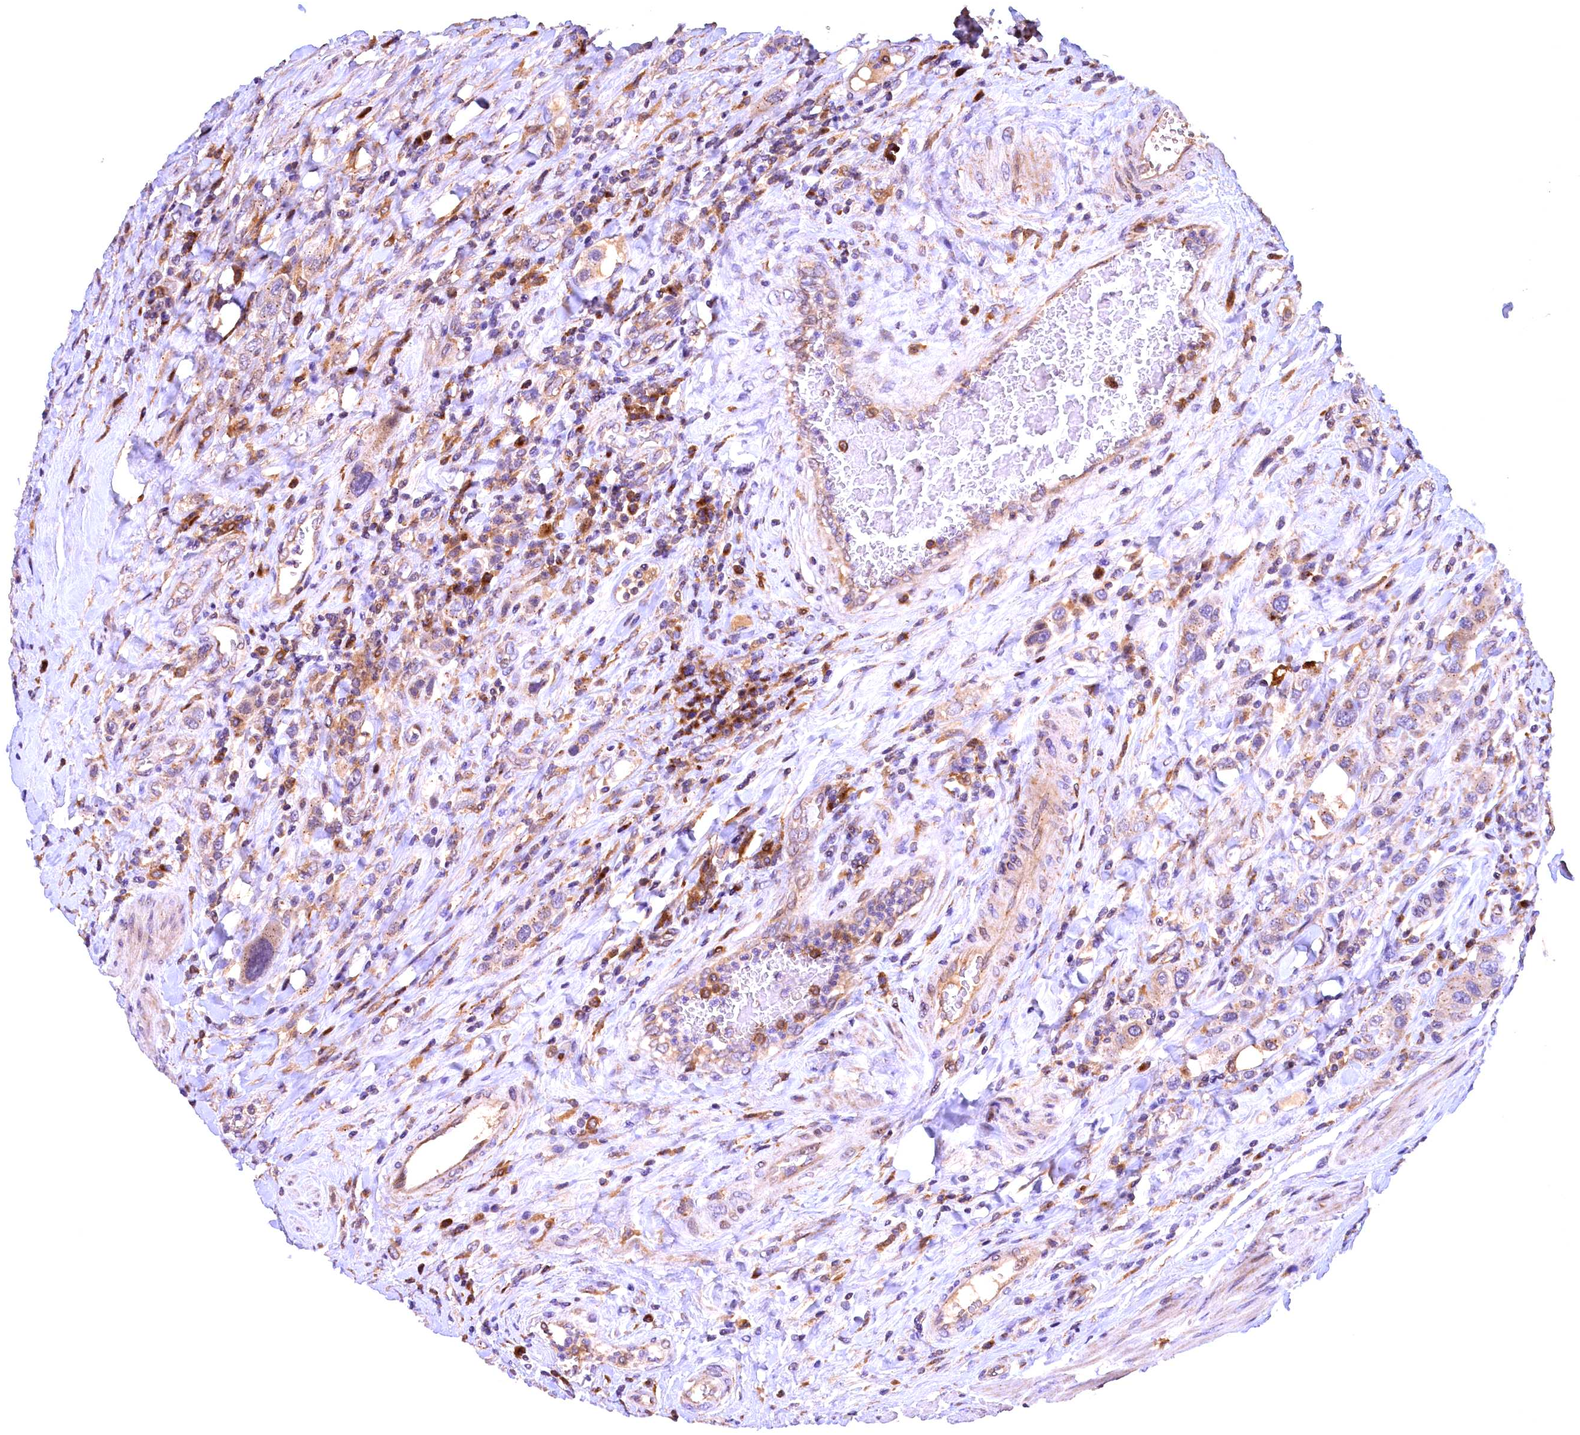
{"staining": {"intensity": "weak", "quantity": "25%-75%", "location": "cytoplasmic/membranous"}, "tissue": "urothelial cancer", "cell_type": "Tumor cells", "image_type": "cancer", "snomed": [{"axis": "morphology", "description": "Urothelial carcinoma, High grade"}, {"axis": "topography", "description": "Urinary bladder"}], "caption": "Tumor cells exhibit weak cytoplasmic/membranous positivity in about 25%-75% of cells in urothelial carcinoma (high-grade). The staining was performed using DAB (3,3'-diaminobenzidine) to visualize the protein expression in brown, while the nuclei were stained in blue with hematoxylin (Magnification: 20x).", "gene": "NAIP", "patient": {"sex": "male", "age": 50}}